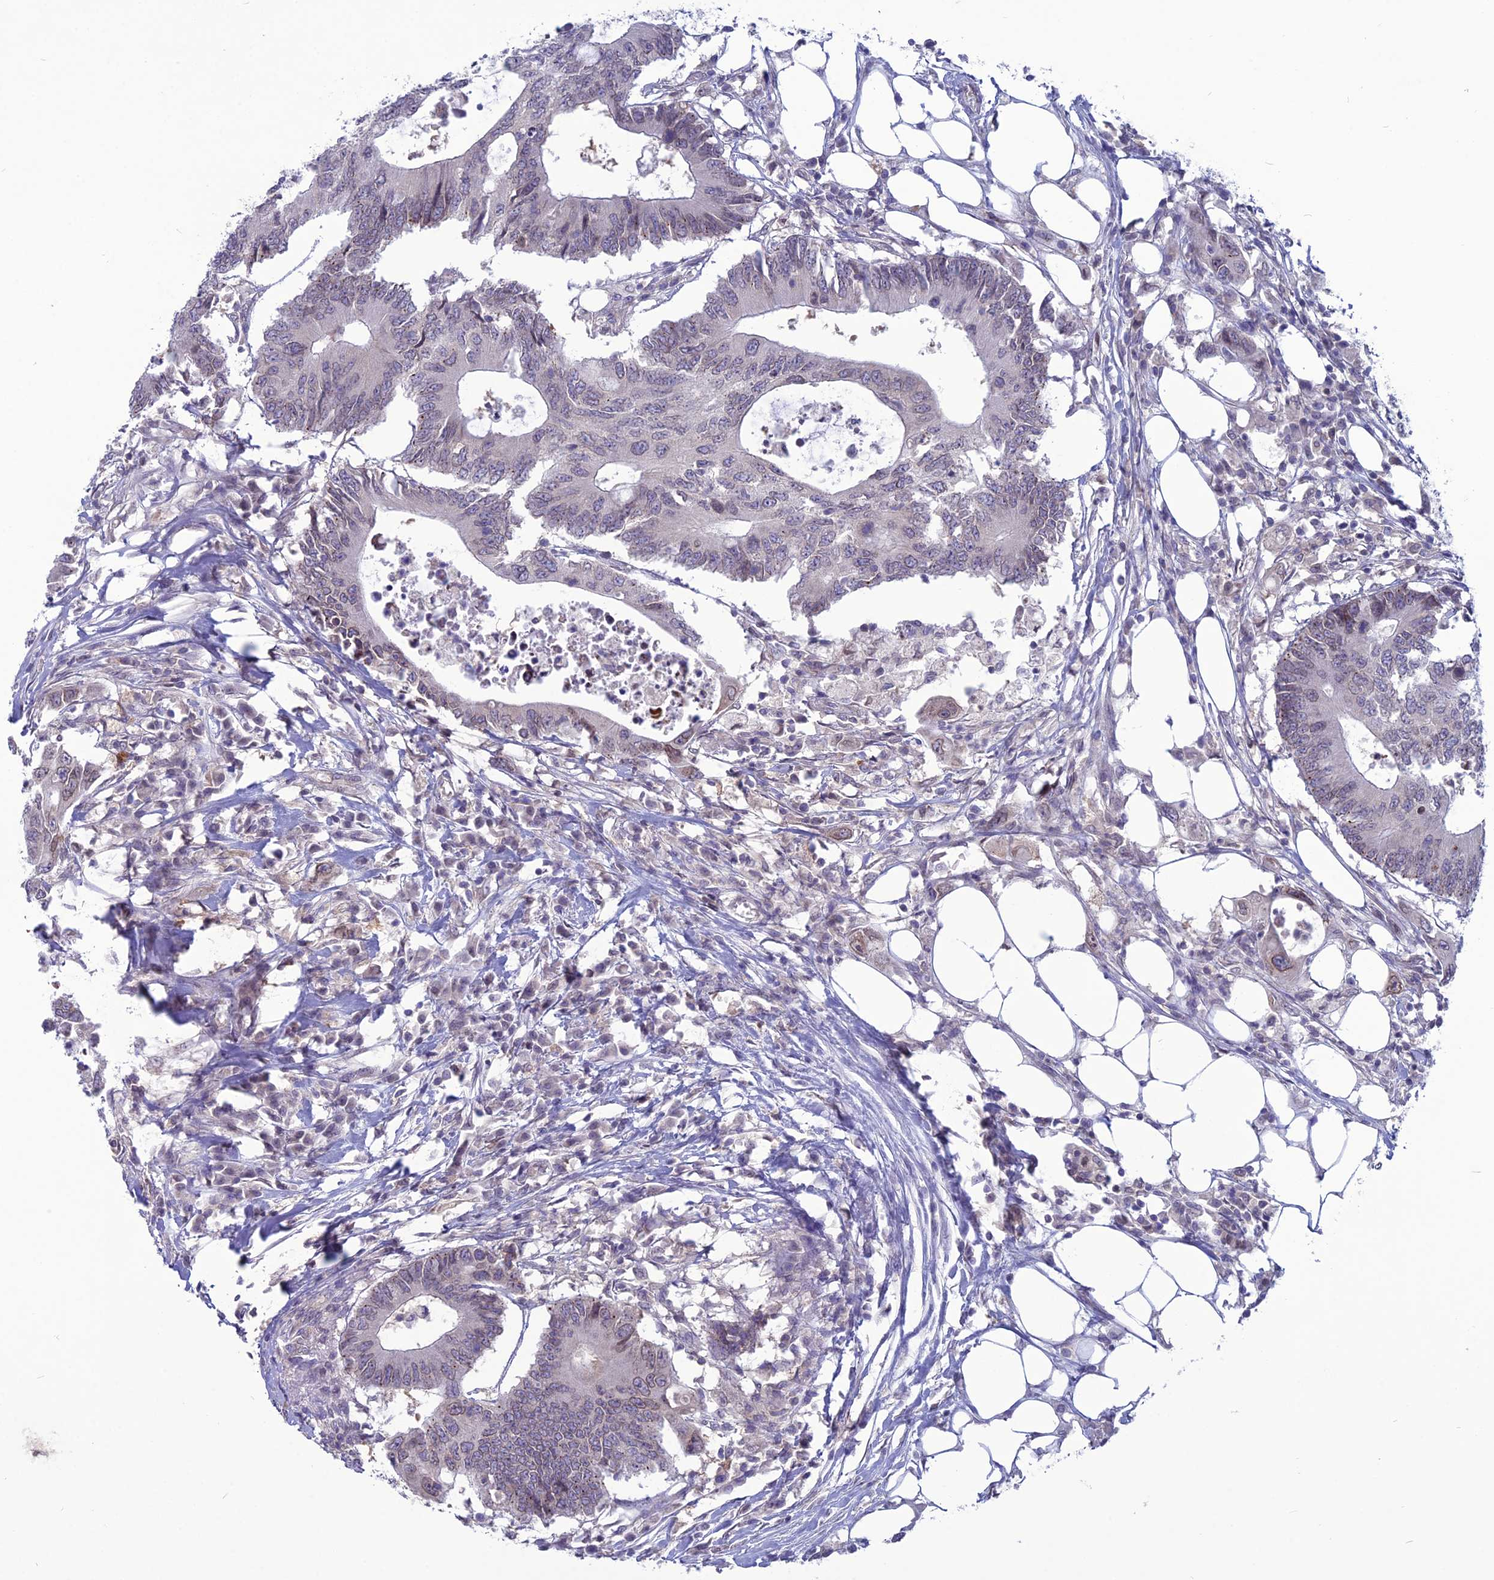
{"staining": {"intensity": "weak", "quantity": "25%-75%", "location": "nuclear"}, "tissue": "colorectal cancer", "cell_type": "Tumor cells", "image_type": "cancer", "snomed": [{"axis": "morphology", "description": "Adenocarcinoma, NOS"}, {"axis": "topography", "description": "Colon"}], "caption": "Colorectal cancer (adenocarcinoma) stained with DAB (3,3'-diaminobenzidine) immunohistochemistry displays low levels of weak nuclear expression in about 25%-75% of tumor cells.", "gene": "WDR46", "patient": {"sex": "male", "age": 71}}